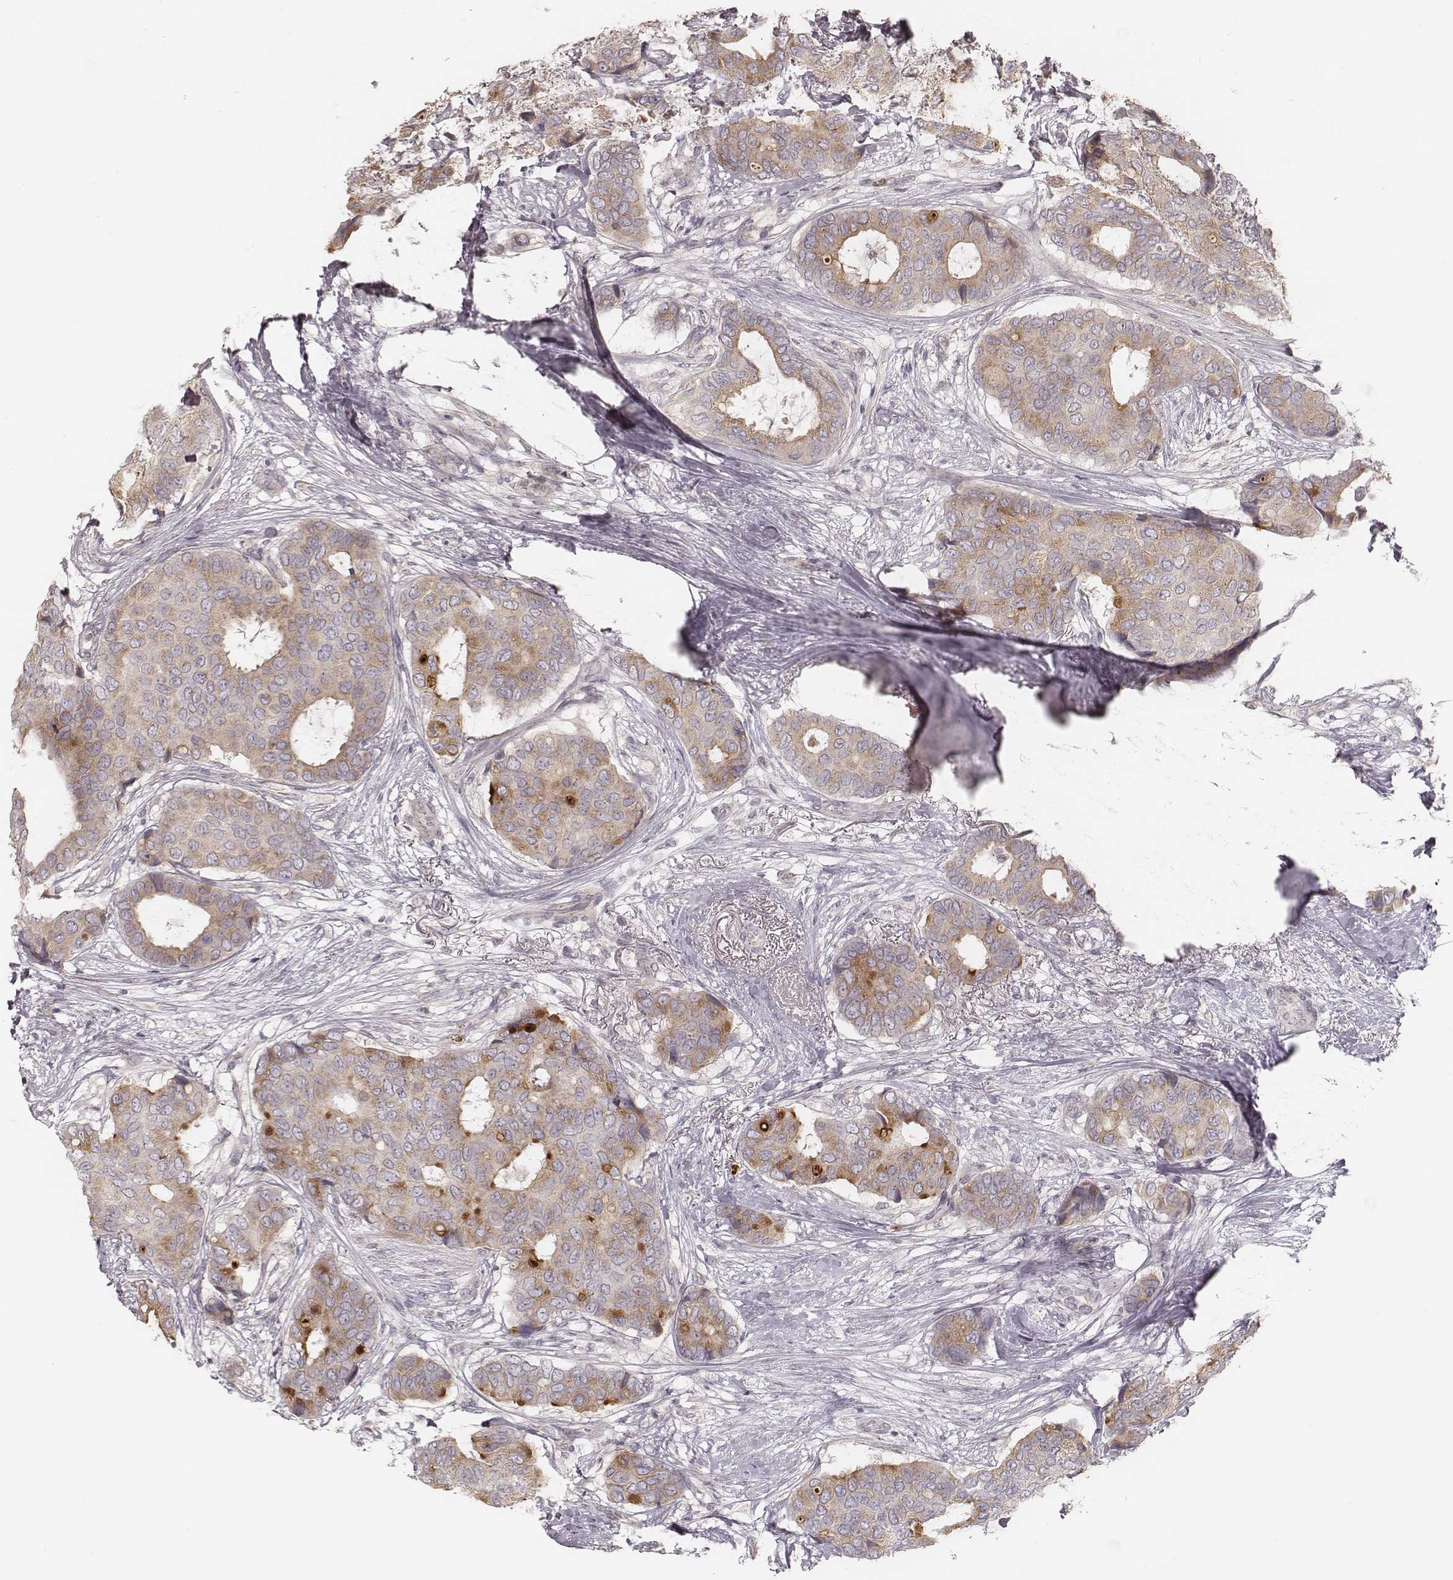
{"staining": {"intensity": "moderate", "quantity": "<25%", "location": "cytoplasmic/membranous"}, "tissue": "breast cancer", "cell_type": "Tumor cells", "image_type": "cancer", "snomed": [{"axis": "morphology", "description": "Duct carcinoma"}, {"axis": "topography", "description": "Breast"}], "caption": "Breast cancer (invasive ductal carcinoma) stained with immunohistochemistry shows moderate cytoplasmic/membranous positivity in about <25% of tumor cells.", "gene": "ABCA7", "patient": {"sex": "female", "age": 75}}